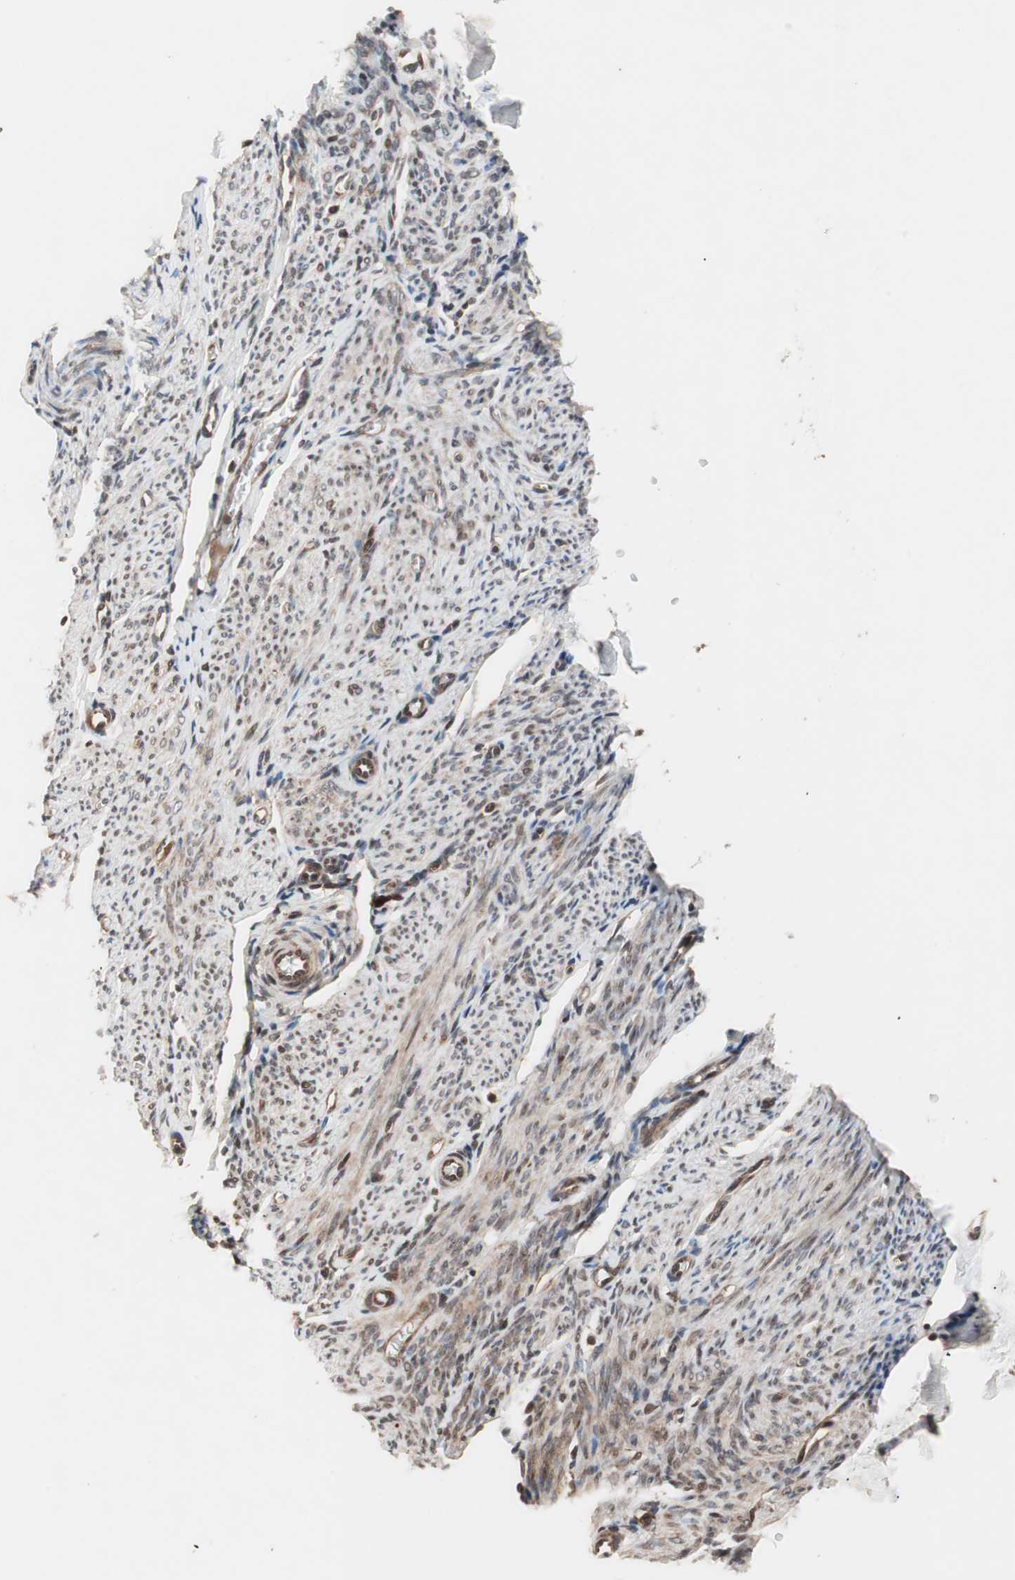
{"staining": {"intensity": "strong", "quantity": ">75%", "location": "cytoplasmic/membranous,nuclear"}, "tissue": "endometrium", "cell_type": "Cells in endometrial stroma", "image_type": "normal", "snomed": [{"axis": "morphology", "description": "Normal tissue, NOS"}, {"axis": "topography", "description": "Endometrium"}], "caption": "A histopathology image of endometrium stained for a protein displays strong cytoplasmic/membranous,nuclear brown staining in cells in endometrial stroma. (IHC, brightfield microscopy, high magnification).", "gene": "NF2", "patient": {"sex": "female", "age": 61}}